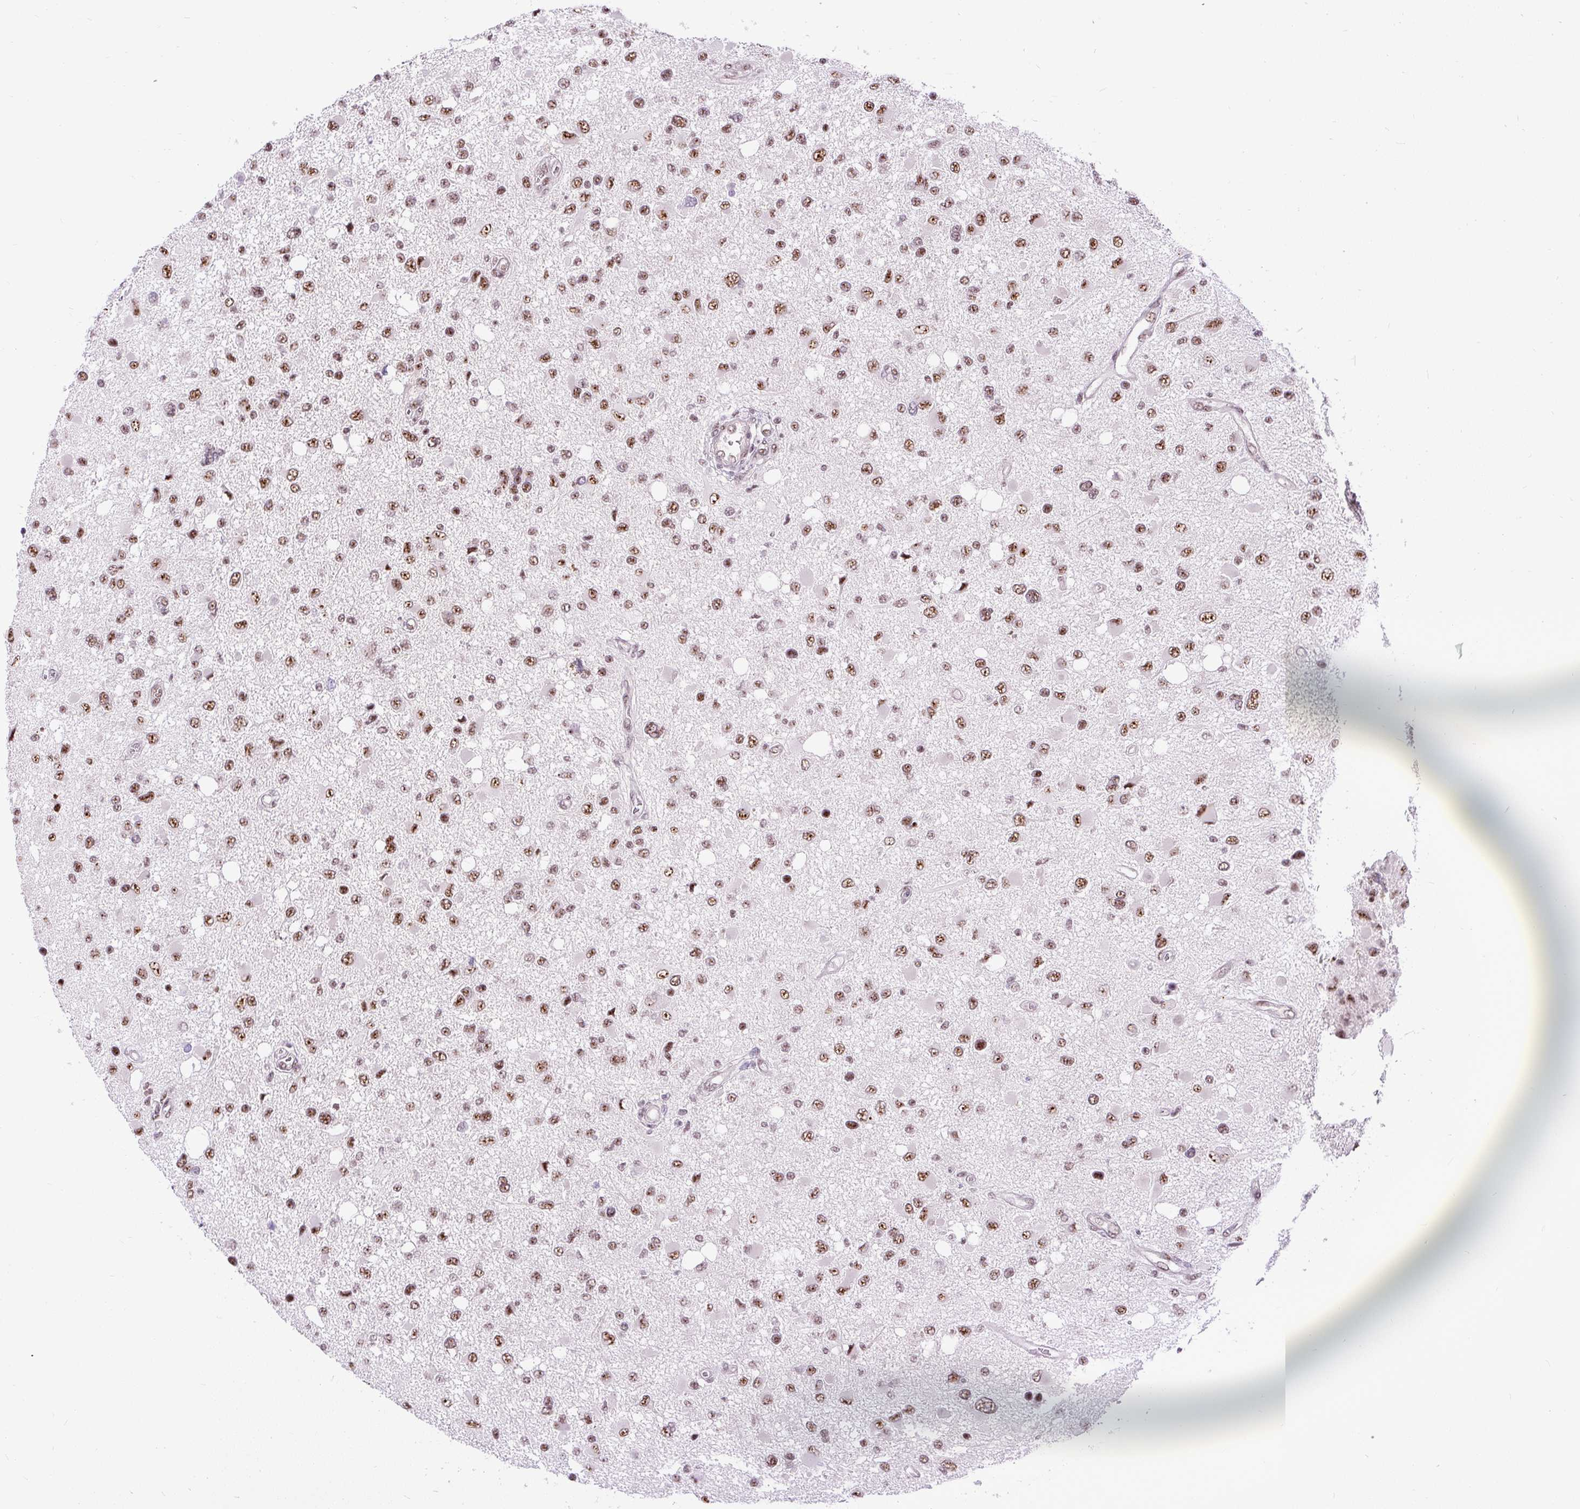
{"staining": {"intensity": "moderate", "quantity": ">75%", "location": "nuclear"}, "tissue": "glioma", "cell_type": "Tumor cells", "image_type": "cancer", "snomed": [{"axis": "morphology", "description": "Glioma, malignant, High grade"}, {"axis": "topography", "description": "Brain"}], "caption": "A photomicrograph showing moderate nuclear positivity in about >75% of tumor cells in high-grade glioma (malignant), as visualized by brown immunohistochemical staining.", "gene": "SMC5", "patient": {"sex": "male", "age": 53}}